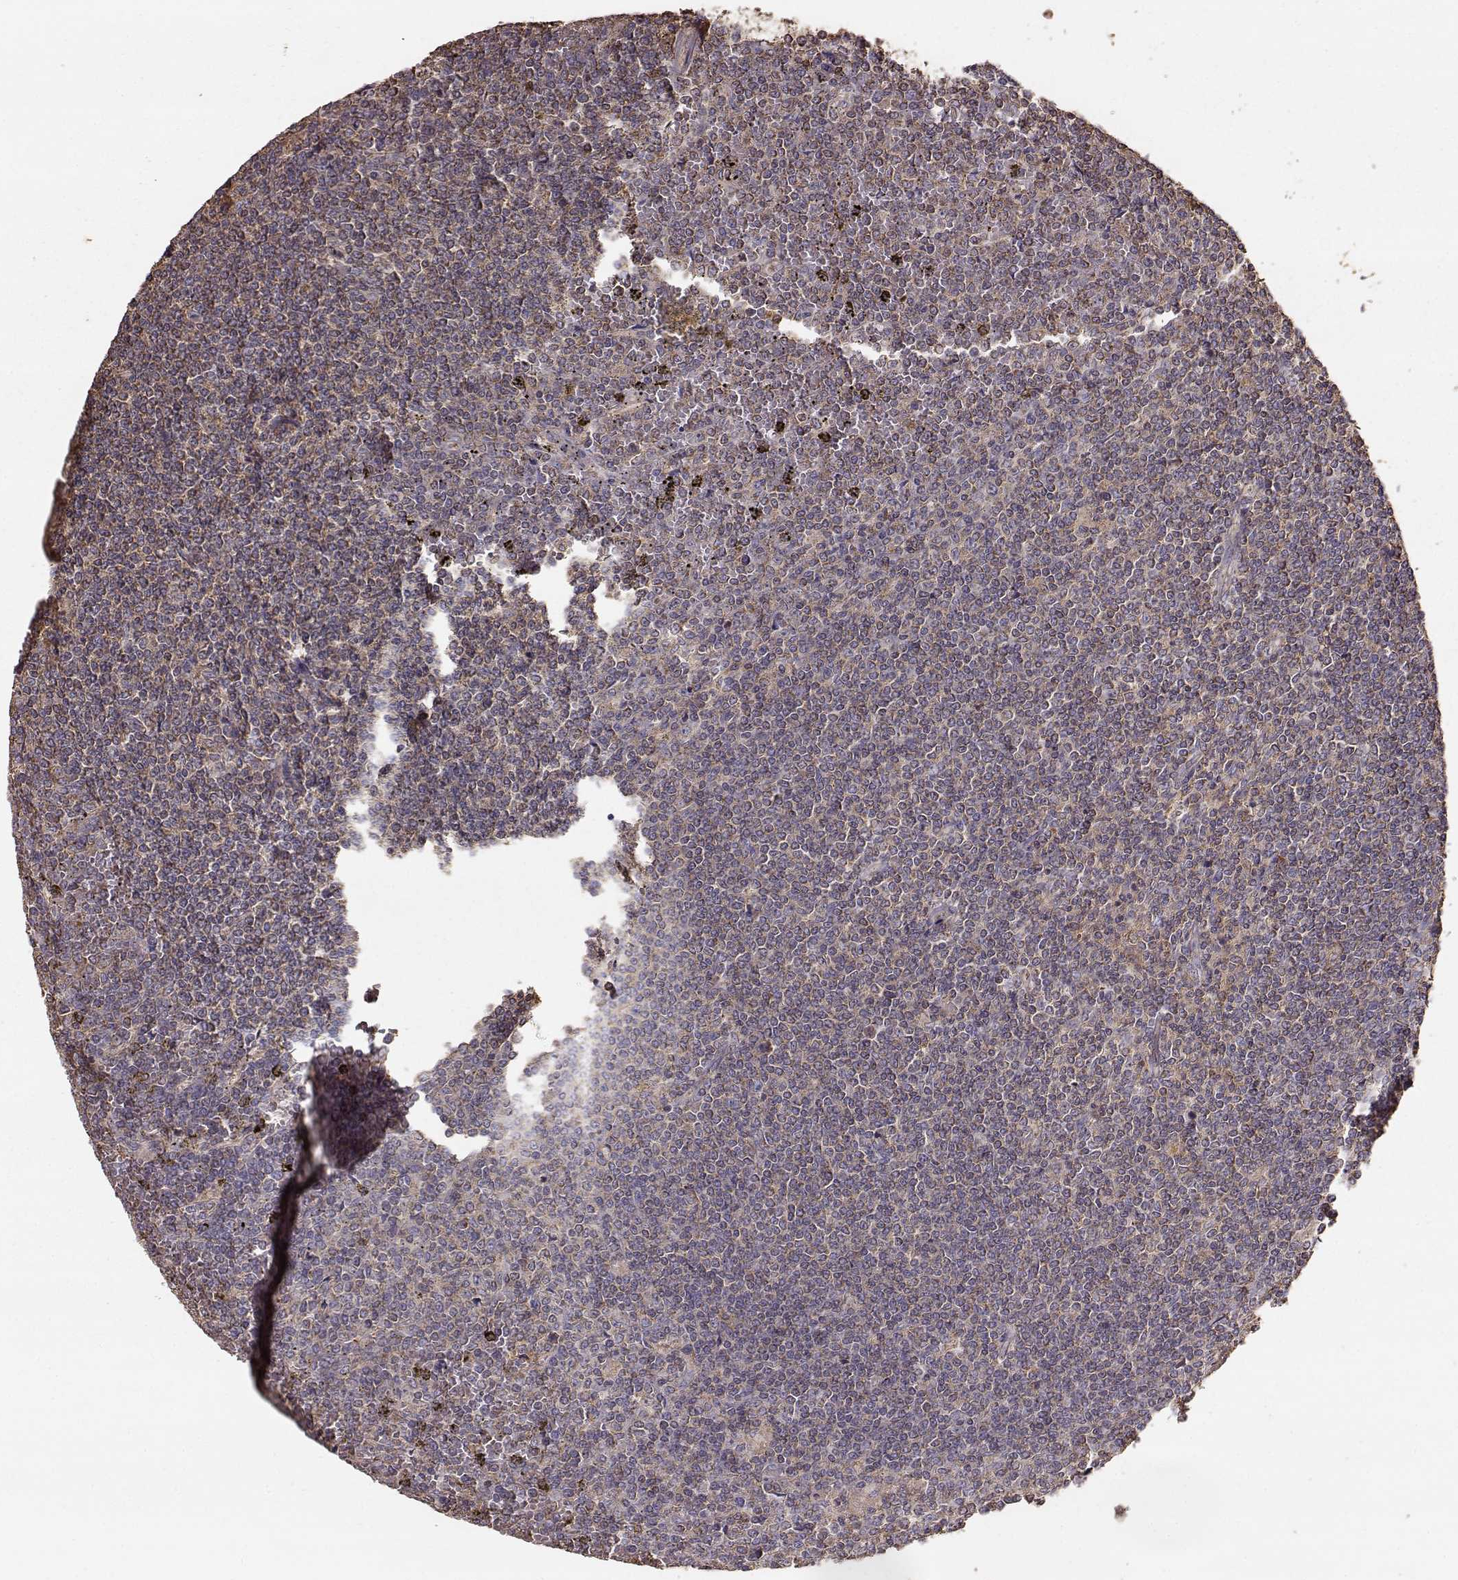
{"staining": {"intensity": "weak", "quantity": ">75%", "location": "cytoplasmic/membranous"}, "tissue": "lymphoma", "cell_type": "Tumor cells", "image_type": "cancer", "snomed": [{"axis": "morphology", "description": "Malignant lymphoma, non-Hodgkin's type, Low grade"}, {"axis": "topography", "description": "Spleen"}], "caption": "A histopathology image of human malignant lymphoma, non-Hodgkin's type (low-grade) stained for a protein shows weak cytoplasmic/membranous brown staining in tumor cells.", "gene": "TARS3", "patient": {"sex": "female", "age": 19}}